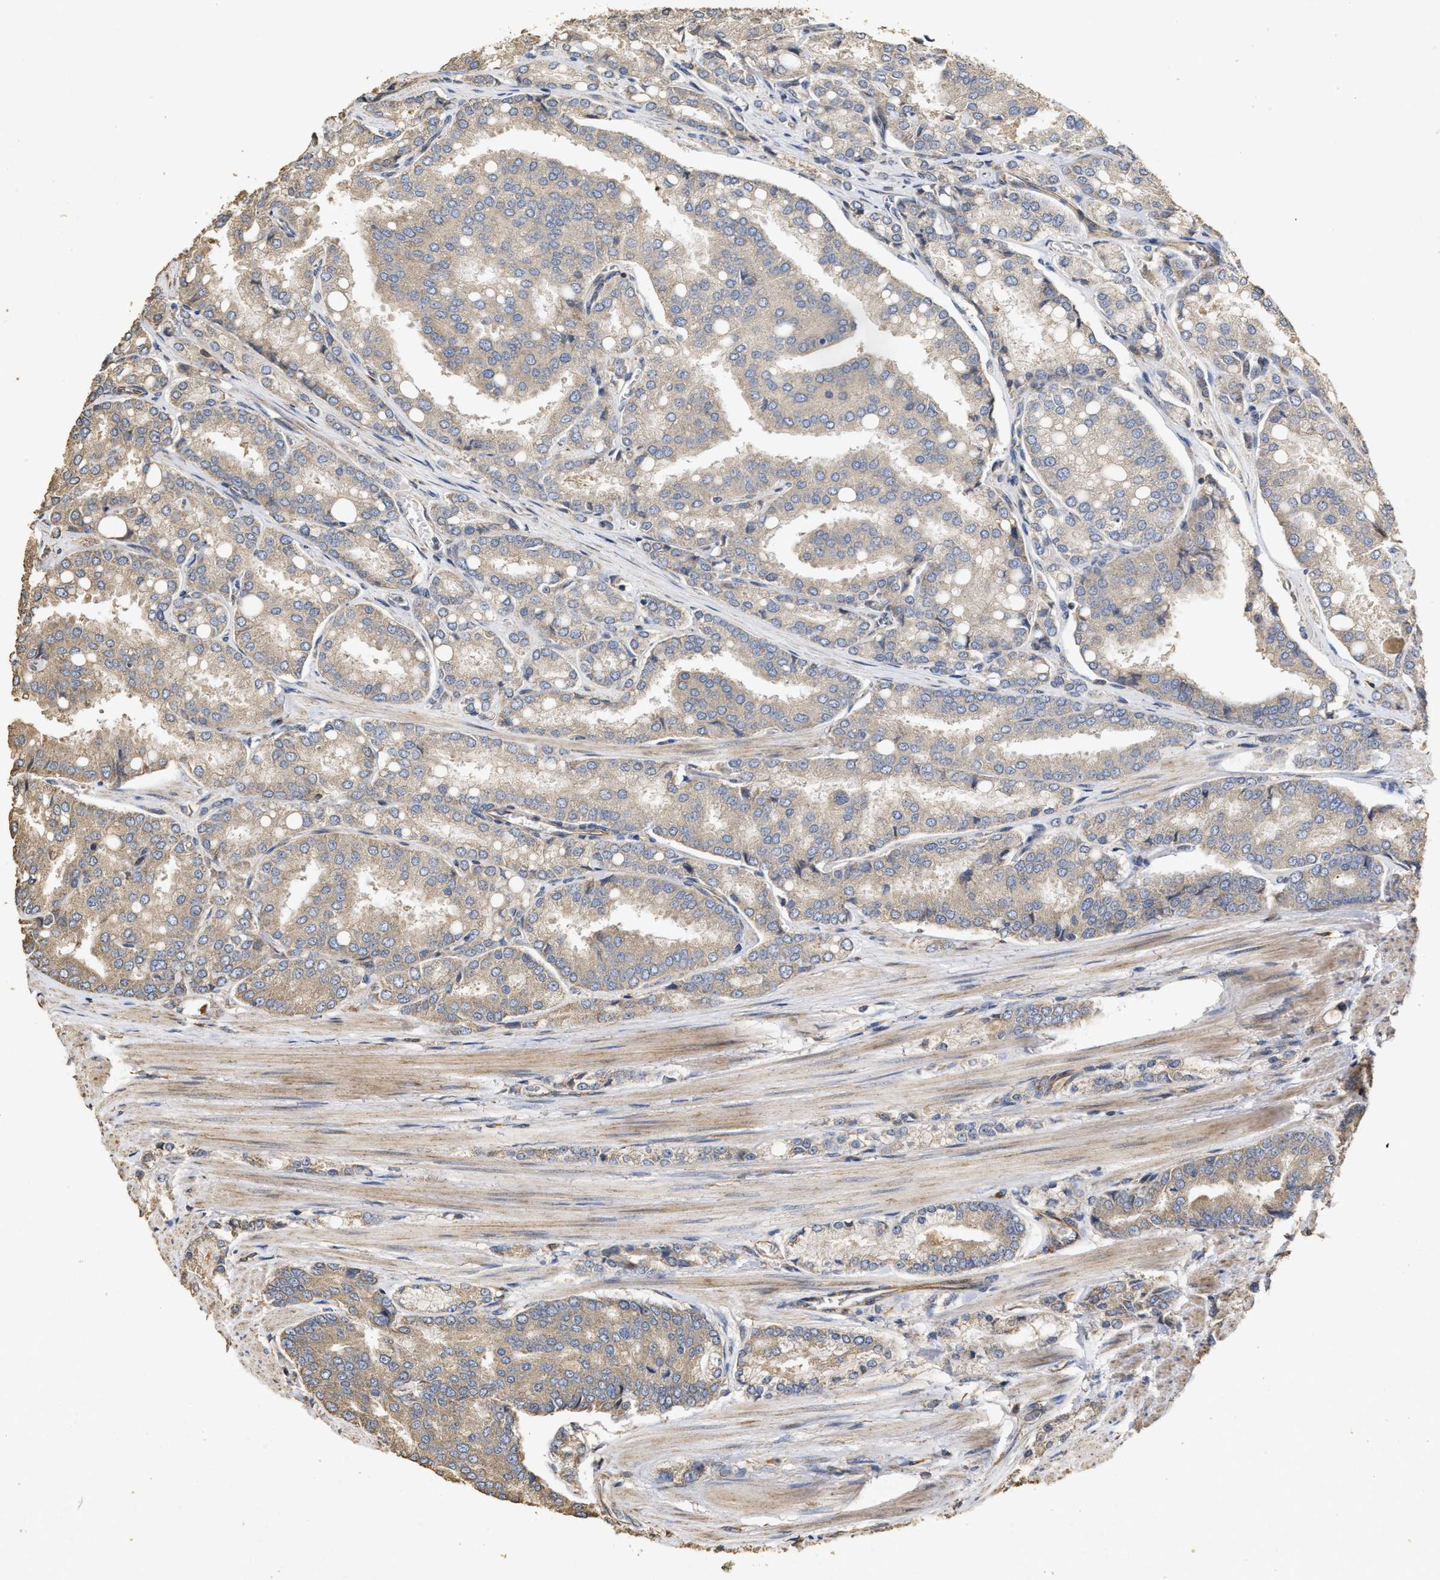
{"staining": {"intensity": "weak", "quantity": ">75%", "location": "cytoplasmic/membranous"}, "tissue": "prostate cancer", "cell_type": "Tumor cells", "image_type": "cancer", "snomed": [{"axis": "morphology", "description": "Adenocarcinoma, High grade"}, {"axis": "topography", "description": "Prostate"}], "caption": "Prostate cancer tissue demonstrates weak cytoplasmic/membranous positivity in approximately >75% of tumor cells, visualized by immunohistochemistry. Immunohistochemistry (ihc) stains the protein in brown and the nuclei are stained blue.", "gene": "NAV1", "patient": {"sex": "male", "age": 50}}